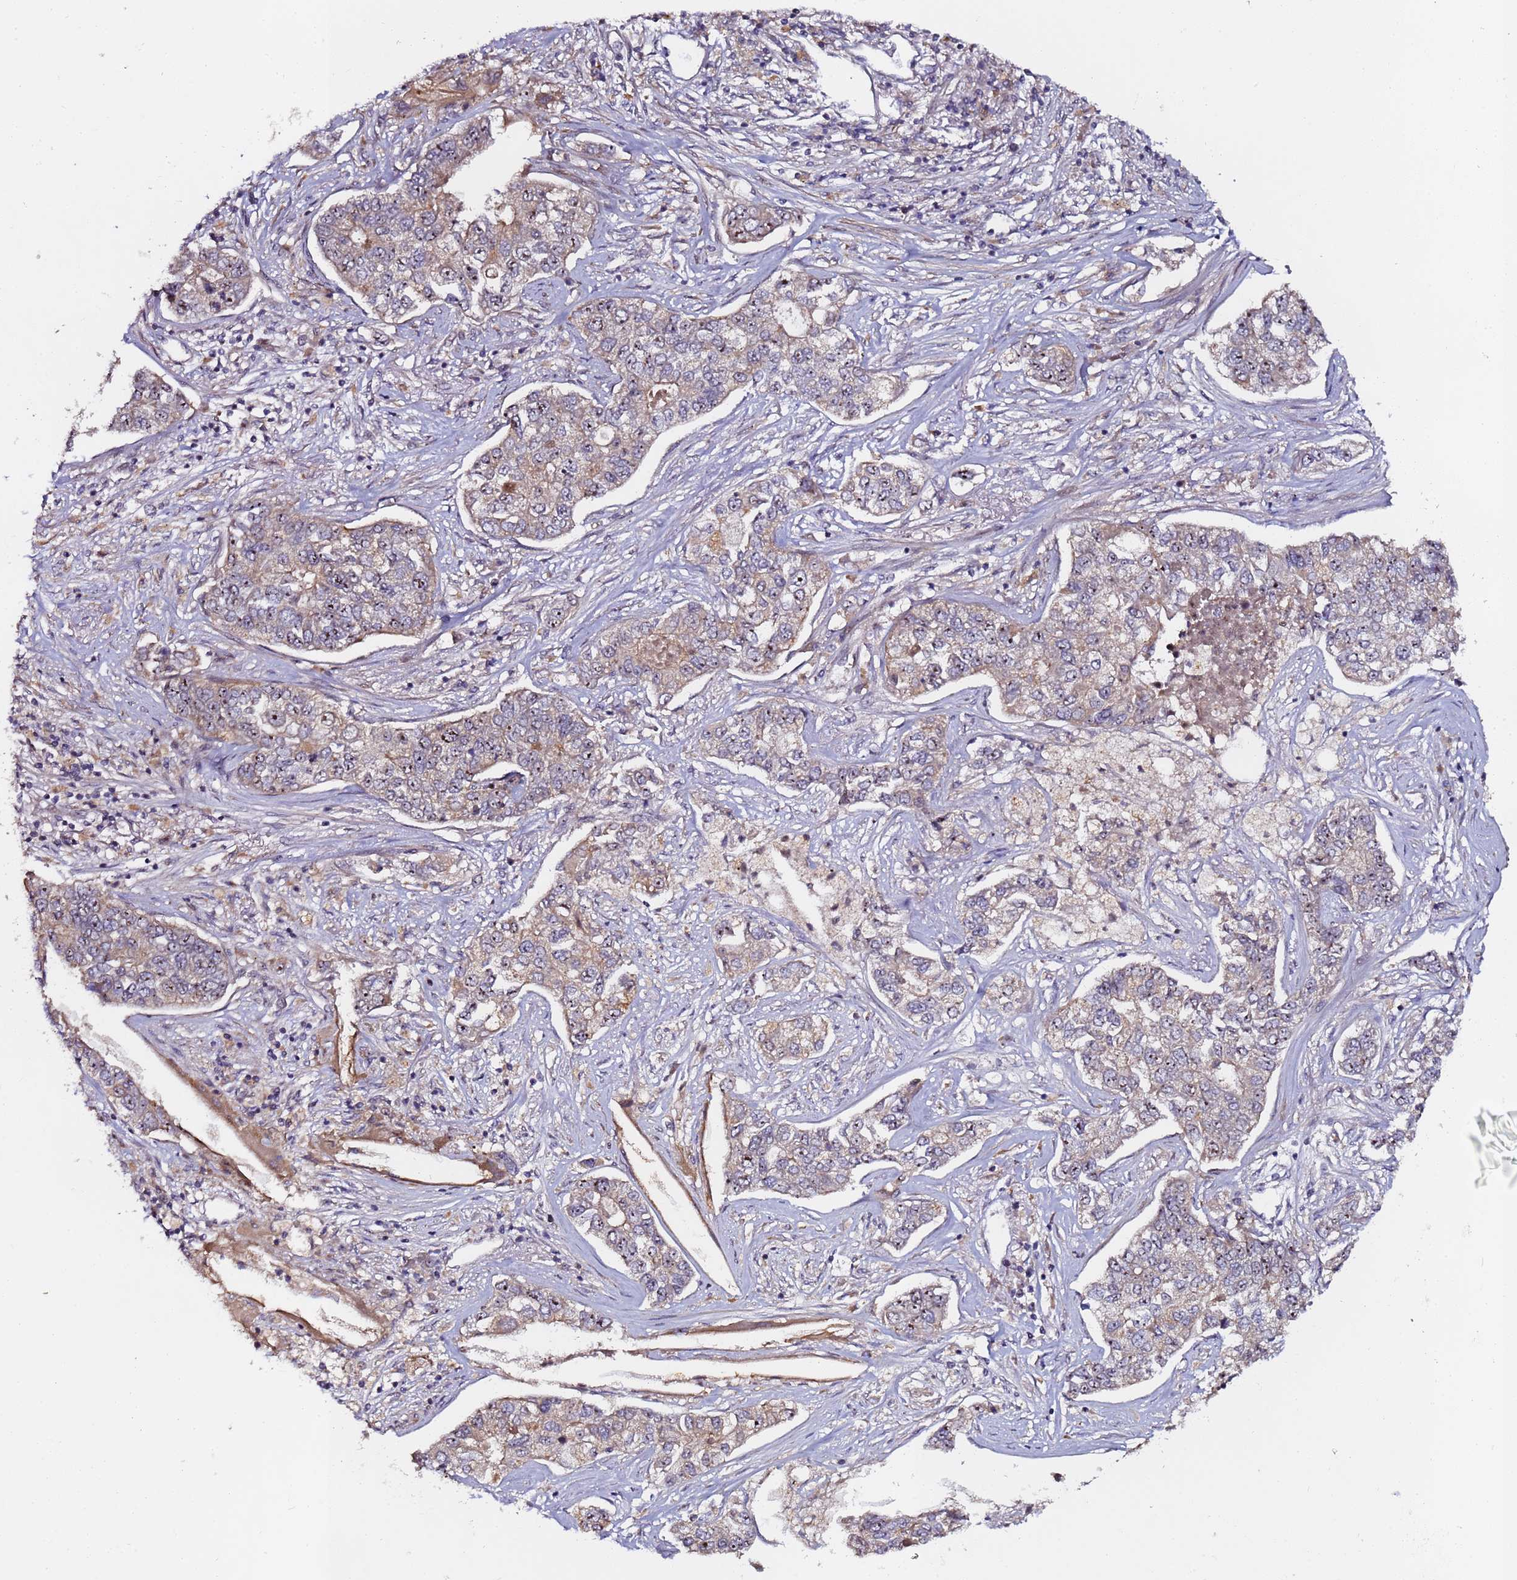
{"staining": {"intensity": "moderate", "quantity": "25%-75%", "location": "nuclear"}, "tissue": "lung cancer", "cell_type": "Tumor cells", "image_type": "cancer", "snomed": [{"axis": "morphology", "description": "Adenocarcinoma, NOS"}, {"axis": "topography", "description": "Lung"}], "caption": "The histopathology image shows a brown stain indicating the presence of a protein in the nuclear of tumor cells in lung adenocarcinoma.", "gene": "KRI1", "patient": {"sex": "male", "age": 49}}